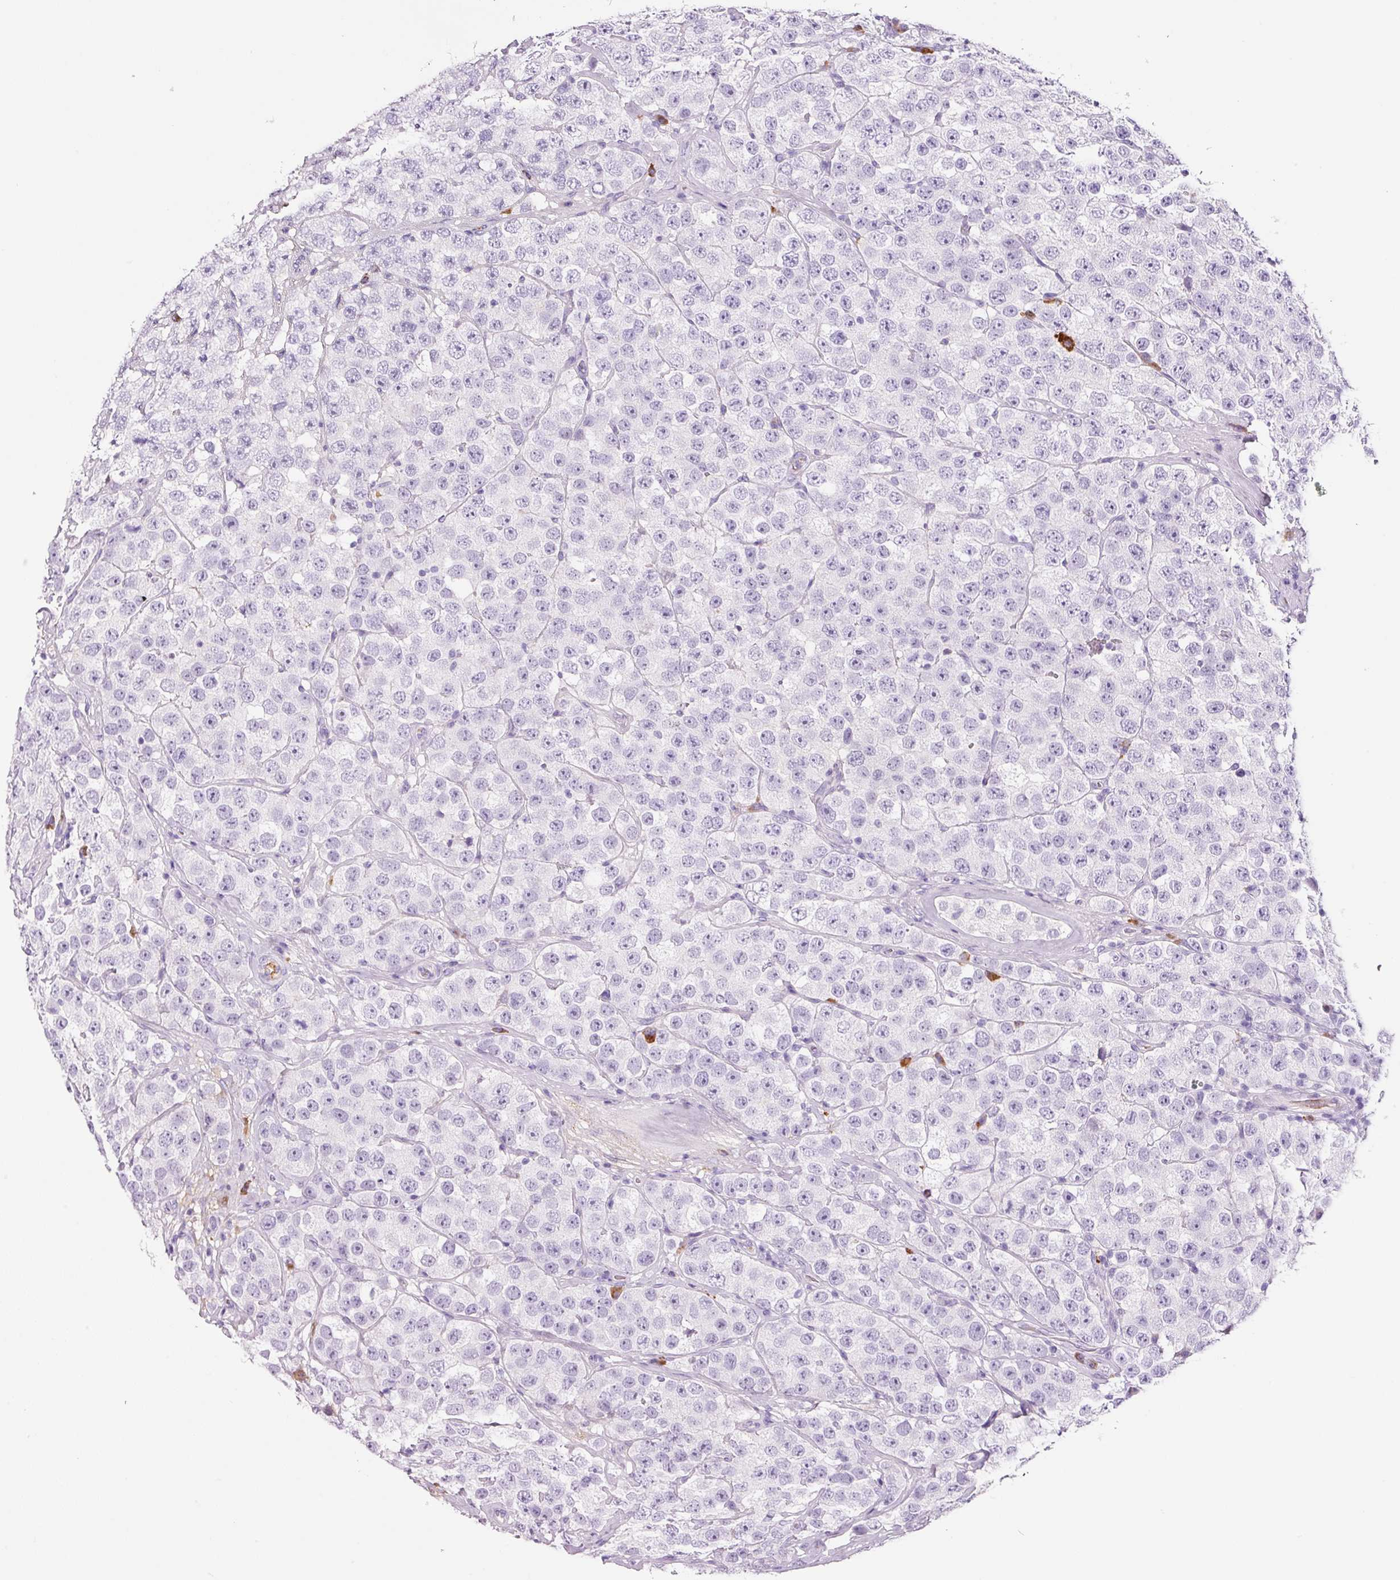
{"staining": {"intensity": "negative", "quantity": "none", "location": "none"}, "tissue": "testis cancer", "cell_type": "Tumor cells", "image_type": "cancer", "snomed": [{"axis": "morphology", "description": "Seminoma, NOS"}, {"axis": "topography", "description": "Testis"}], "caption": "A photomicrograph of testis cancer (seminoma) stained for a protein displays no brown staining in tumor cells.", "gene": "KLF1", "patient": {"sex": "male", "age": 28}}